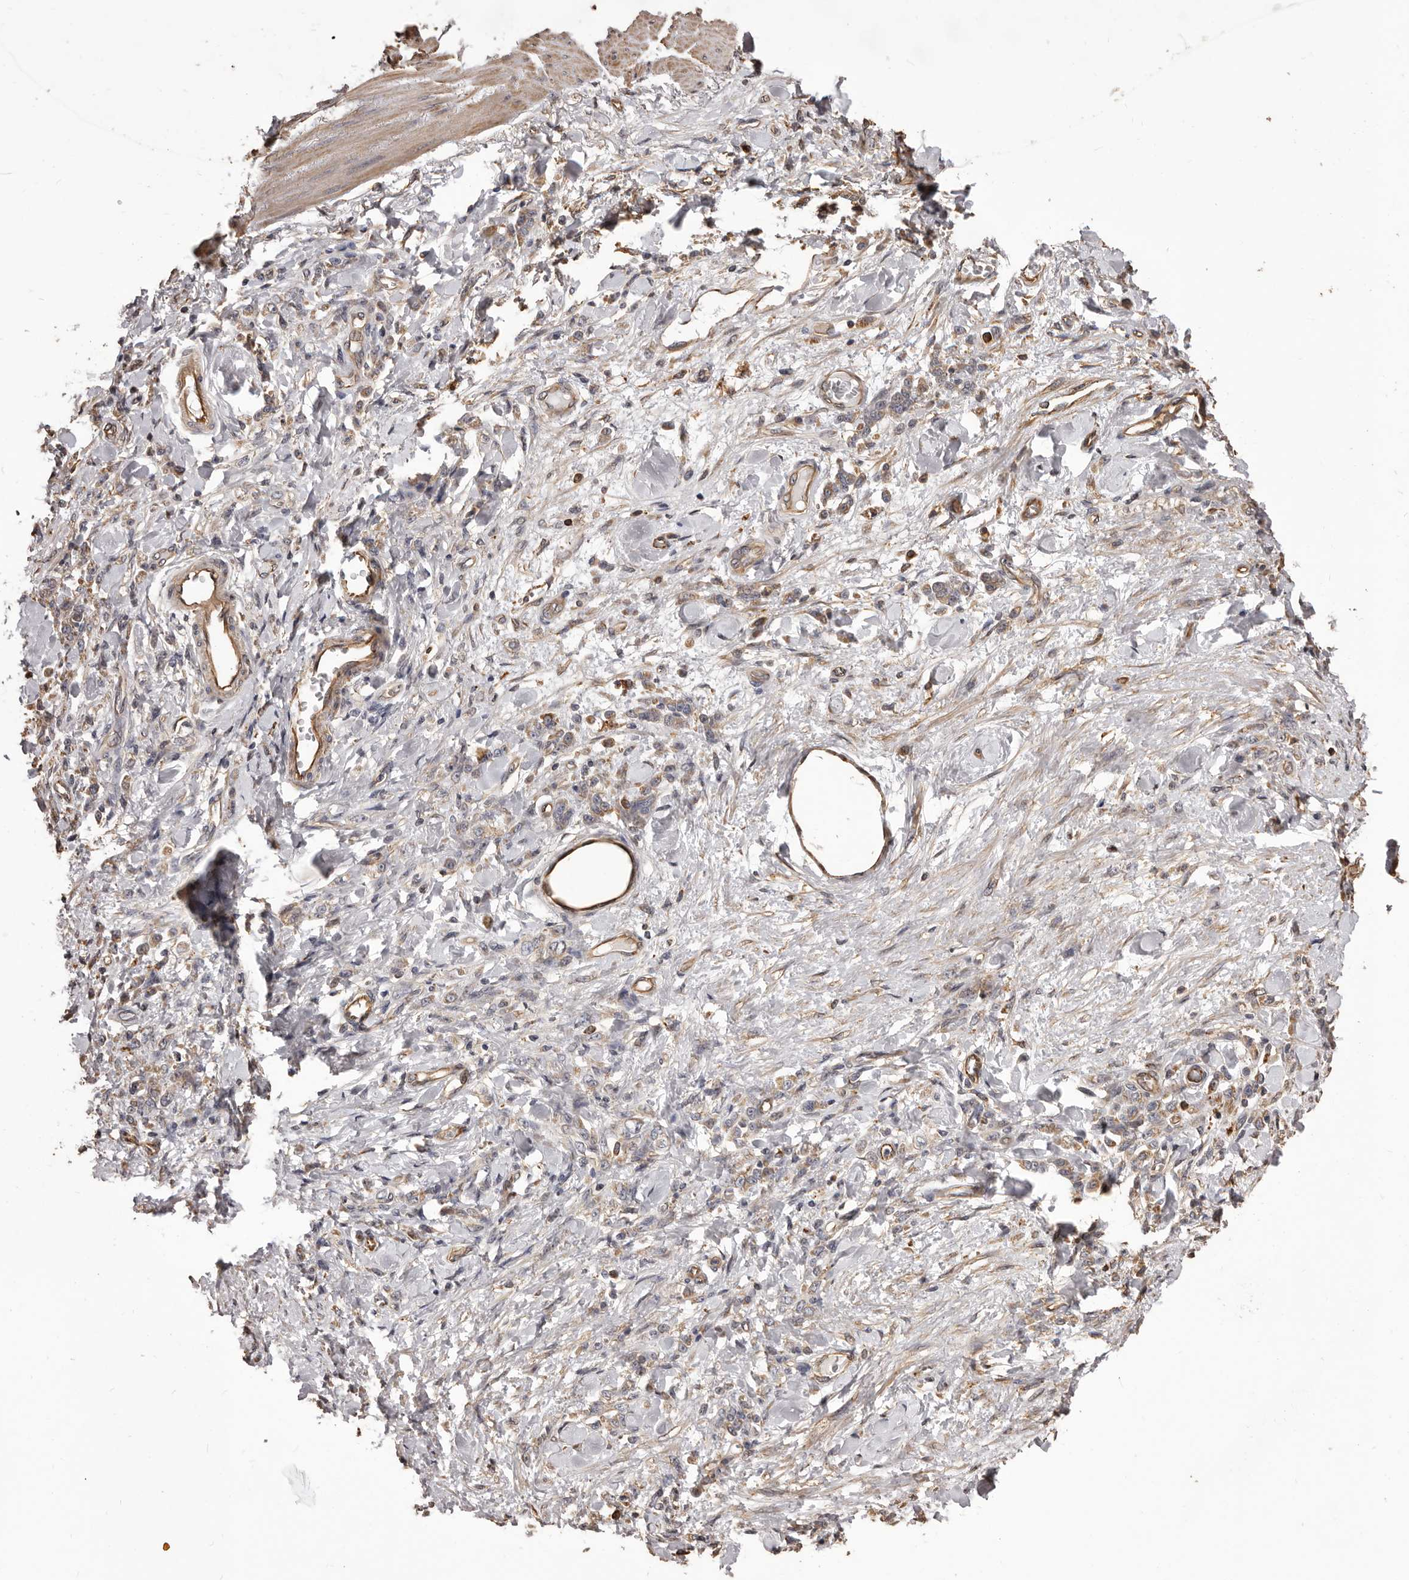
{"staining": {"intensity": "weak", "quantity": "25%-75%", "location": "cytoplasmic/membranous"}, "tissue": "stomach cancer", "cell_type": "Tumor cells", "image_type": "cancer", "snomed": [{"axis": "morphology", "description": "Normal tissue, NOS"}, {"axis": "morphology", "description": "Adenocarcinoma, NOS"}, {"axis": "topography", "description": "Stomach"}], "caption": "This is an image of immunohistochemistry staining of stomach cancer (adenocarcinoma), which shows weak positivity in the cytoplasmic/membranous of tumor cells.", "gene": "ALPK1", "patient": {"sex": "male", "age": 82}}